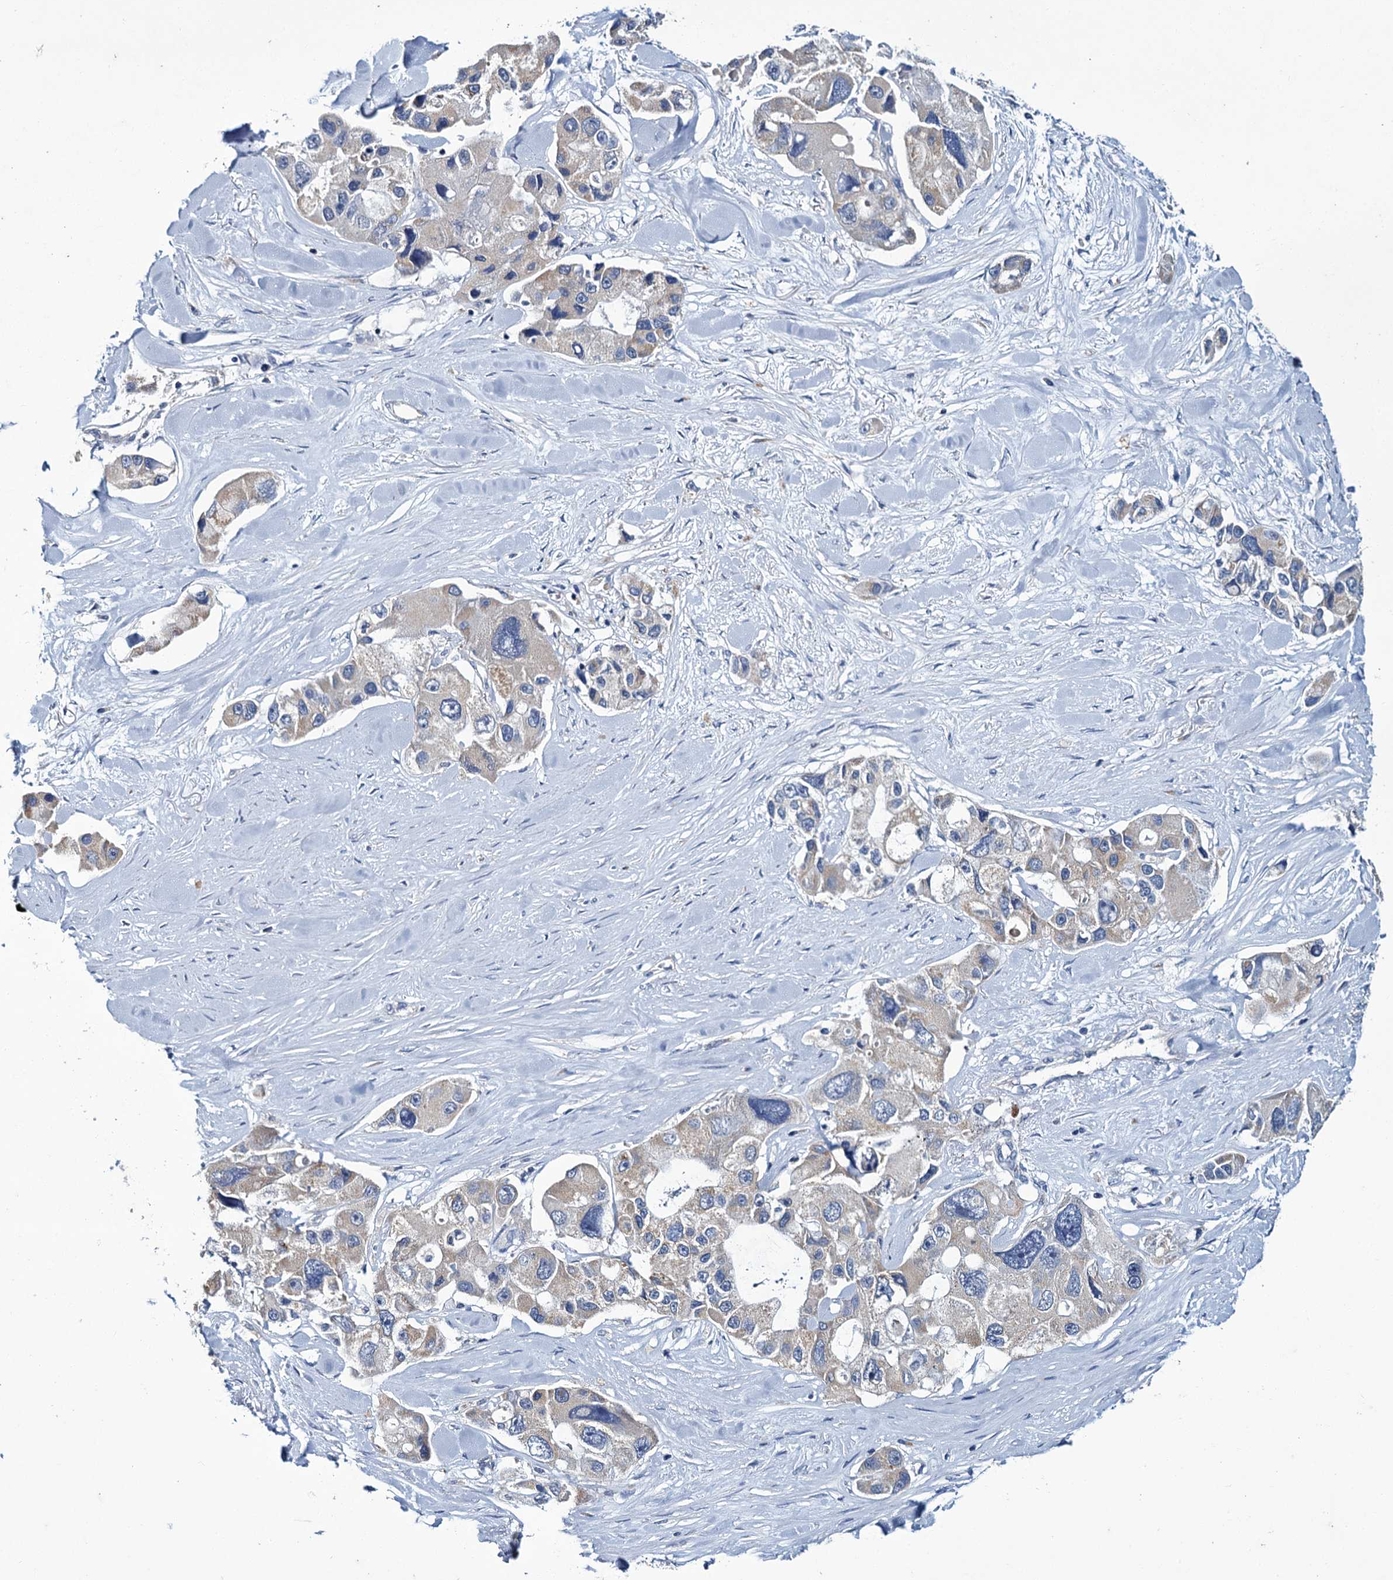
{"staining": {"intensity": "weak", "quantity": "25%-75%", "location": "cytoplasmic/membranous"}, "tissue": "lung cancer", "cell_type": "Tumor cells", "image_type": "cancer", "snomed": [{"axis": "morphology", "description": "Adenocarcinoma, NOS"}, {"axis": "topography", "description": "Lung"}], "caption": "A low amount of weak cytoplasmic/membranous expression is identified in approximately 25%-75% of tumor cells in lung cancer (adenocarcinoma) tissue.", "gene": "CEP295", "patient": {"sex": "female", "age": 54}}